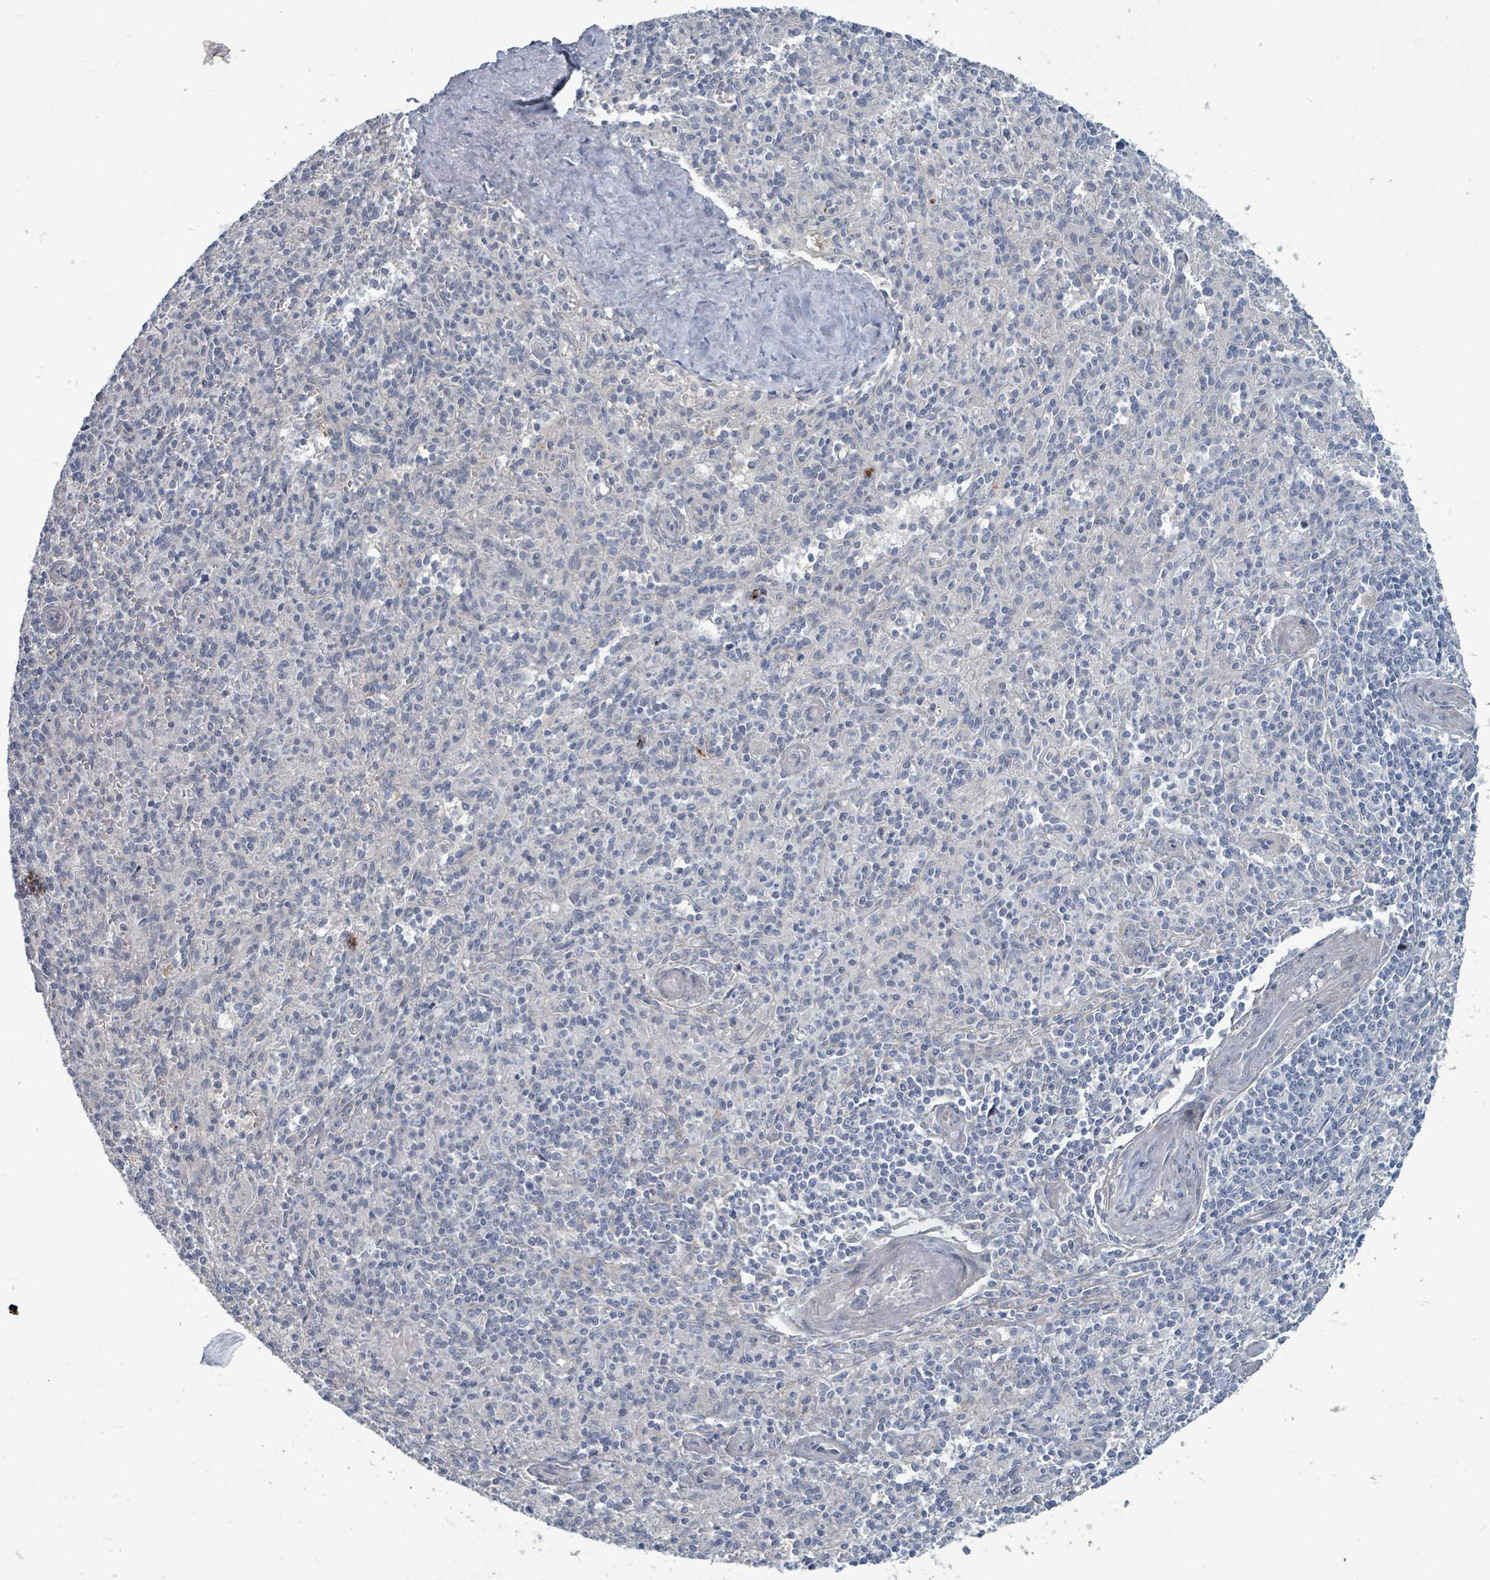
{"staining": {"intensity": "negative", "quantity": "none", "location": "none"}, "tissue": "spleen", "cell_type": "Cells in red pulp", "image_type": "normal", "snomed": [{"axis": "morphology", "description": "Normal tissue, NOS"}, {"axis": "topography", "description": "Spleen"}], "caption": "The photomicrograph exhibits no significant positivity in cells in red pulp of spleen. (Immunohistochemistry (ihc), brightfield microscopy, high magnification).", "gene": "TRDMT1", "patient": {"sex": "female", "age": 70}}